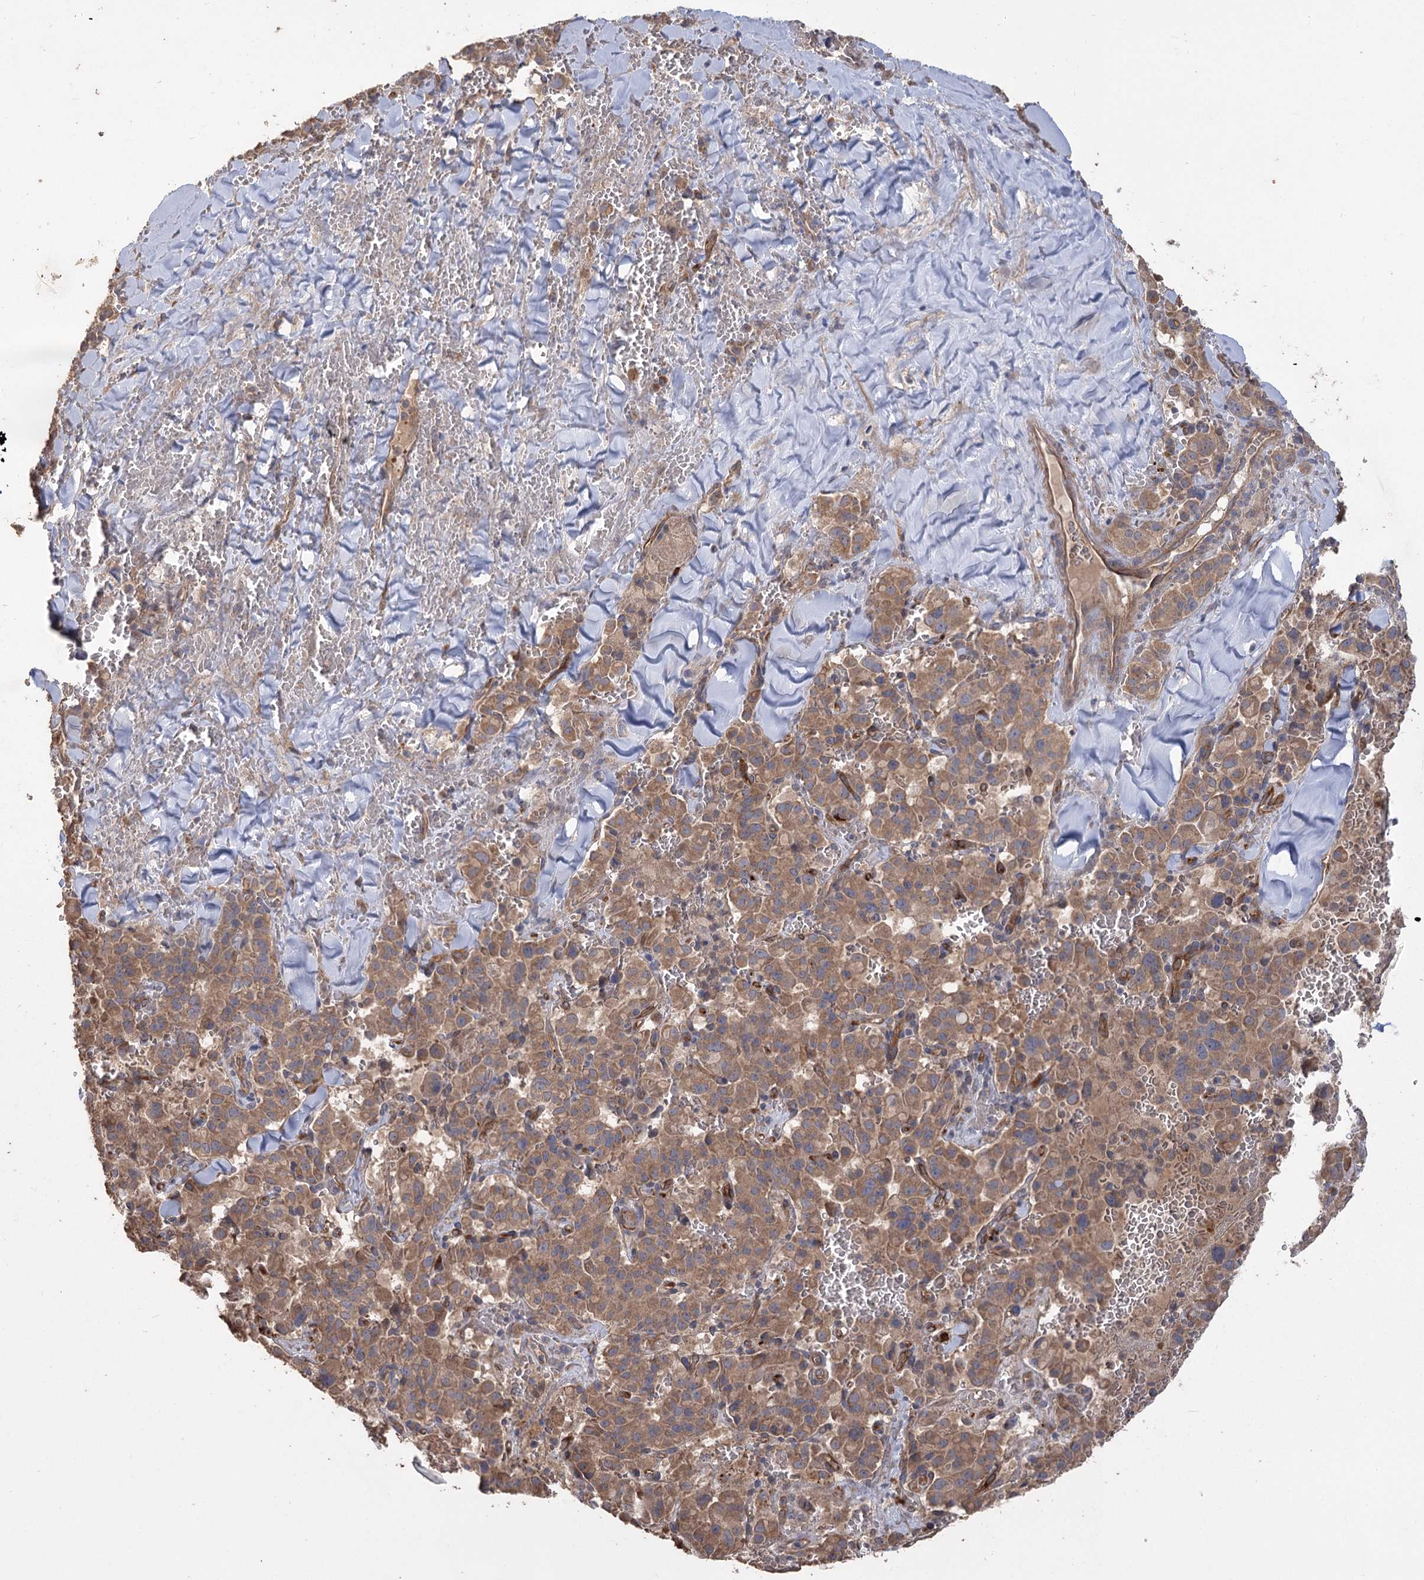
{"staining": {"intensity": "moderate", "quantity": ">75%", "location": "cytoplasmic/membranous"}, "tissue": "pancreatic cancer", "cell_type": "Tumor cells", "image_type": "cancer", "snomed": [{"axis": "morphology", "description": "Adenocarcinoma, NOS"}, {"axis": "topography", "description": "Pancreas"}], "caption": "A high-resolution histopathology image shows immunohistochemistry (IHC) staining of adenocarcinoma (pancreatic), which reveals moderate cytoplasmic/membranous positivity in about >75% of tumor cells.", "gene": "RIN2", "patient": {"sex": "male", "age": 65}}